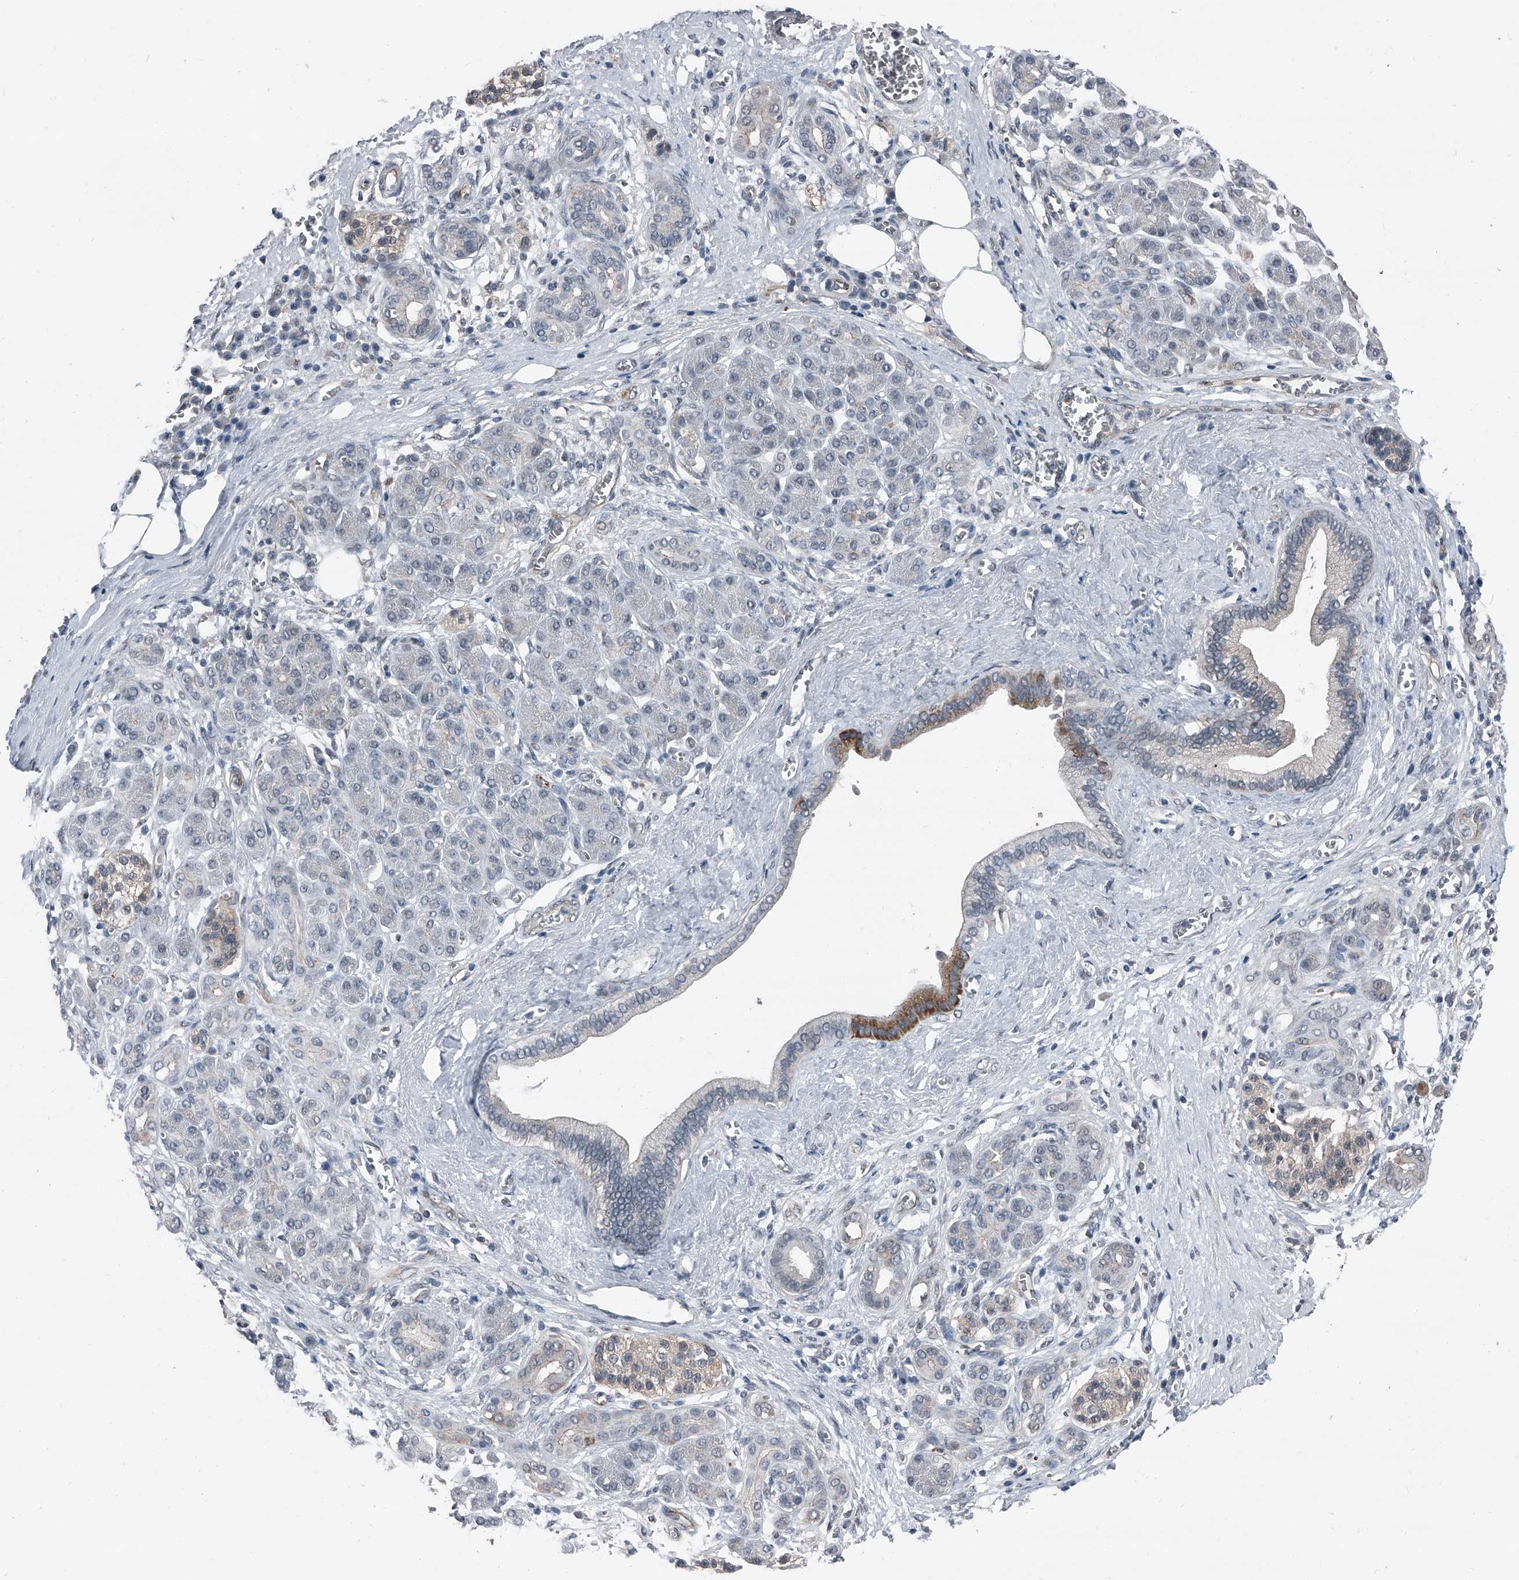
{"staining": {"intensity": "moderate", "quantity": "<25%", "location": "cytoplasmic/membranous"}, "tissue": "pancreatic cancer", "cell_type": "Tumor cells", "image_type": "cancer", "snomed": [{"axis": "morphology", "description": "Adenocarcinoma, NOS"}, {"axis": "topography", "description": "Pancreas"}], "caption": "A brown stain highlights moderate cytoplasmic/membranous staining of a protein in human pancreatic cancer (adenocarcinoma) tumor cells.", "gene": "MEN1", "patient": {"sex": "male", "age": 78}}